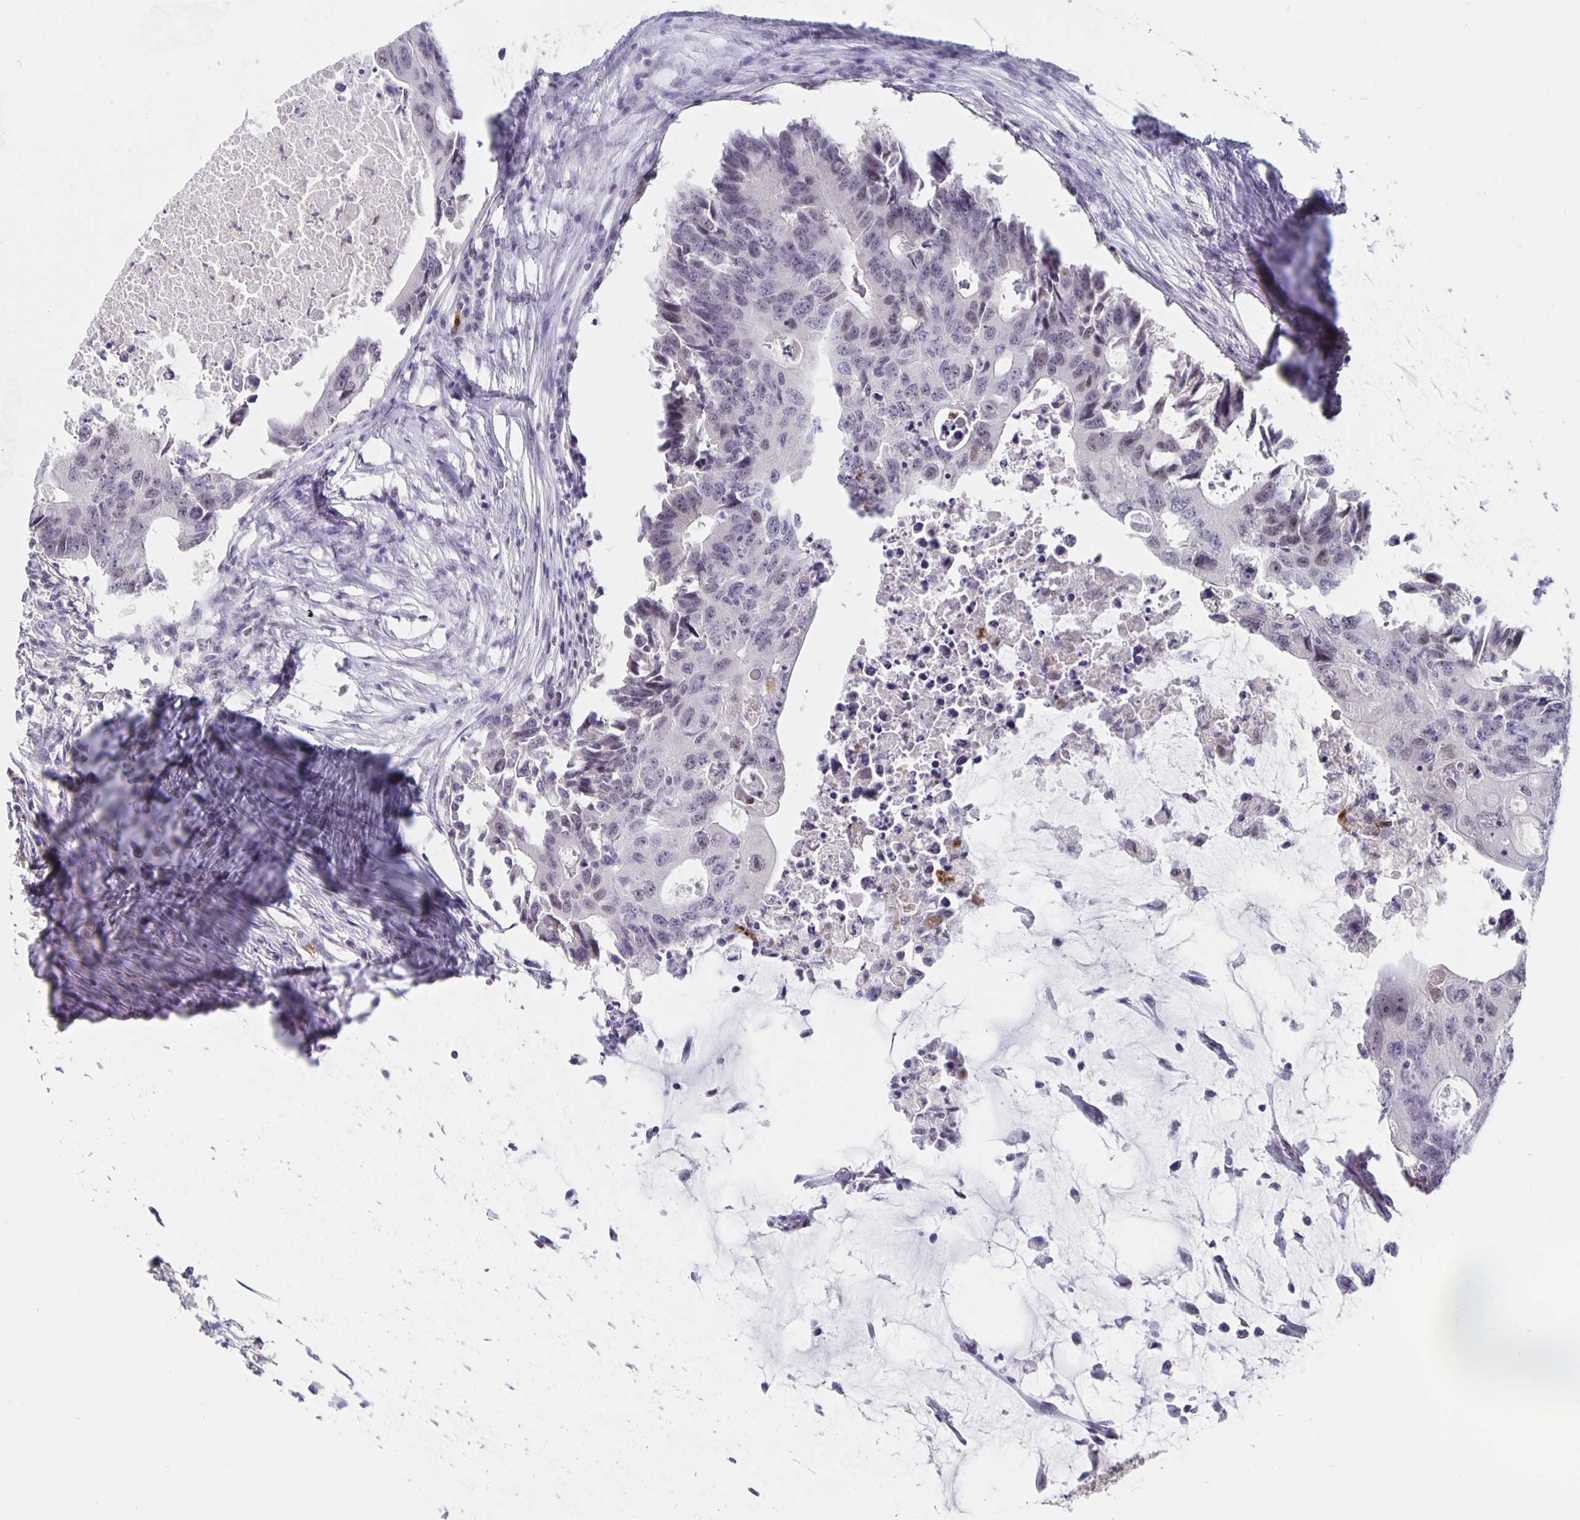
{"staining": {"intensity": "weak", "quantity": "<25%", "location": "nuclear"}, "tissue": "colorectal cancer", "cell_type": "Tumor cells", "image_type": "cancer", "snomed": [{"axis": "morphology", "description": "Adenocarcinoma, NOS"}, {"axis": "topography", "description": "Colon"}], "caption": "This is an immunohistochemistry (IHC) micrograph of colorectal cancer (adenocarcinoma). There is no expression in tumor cells.", "gene": "ZNF691", "patient": {"sex": "male", "age": 71}}